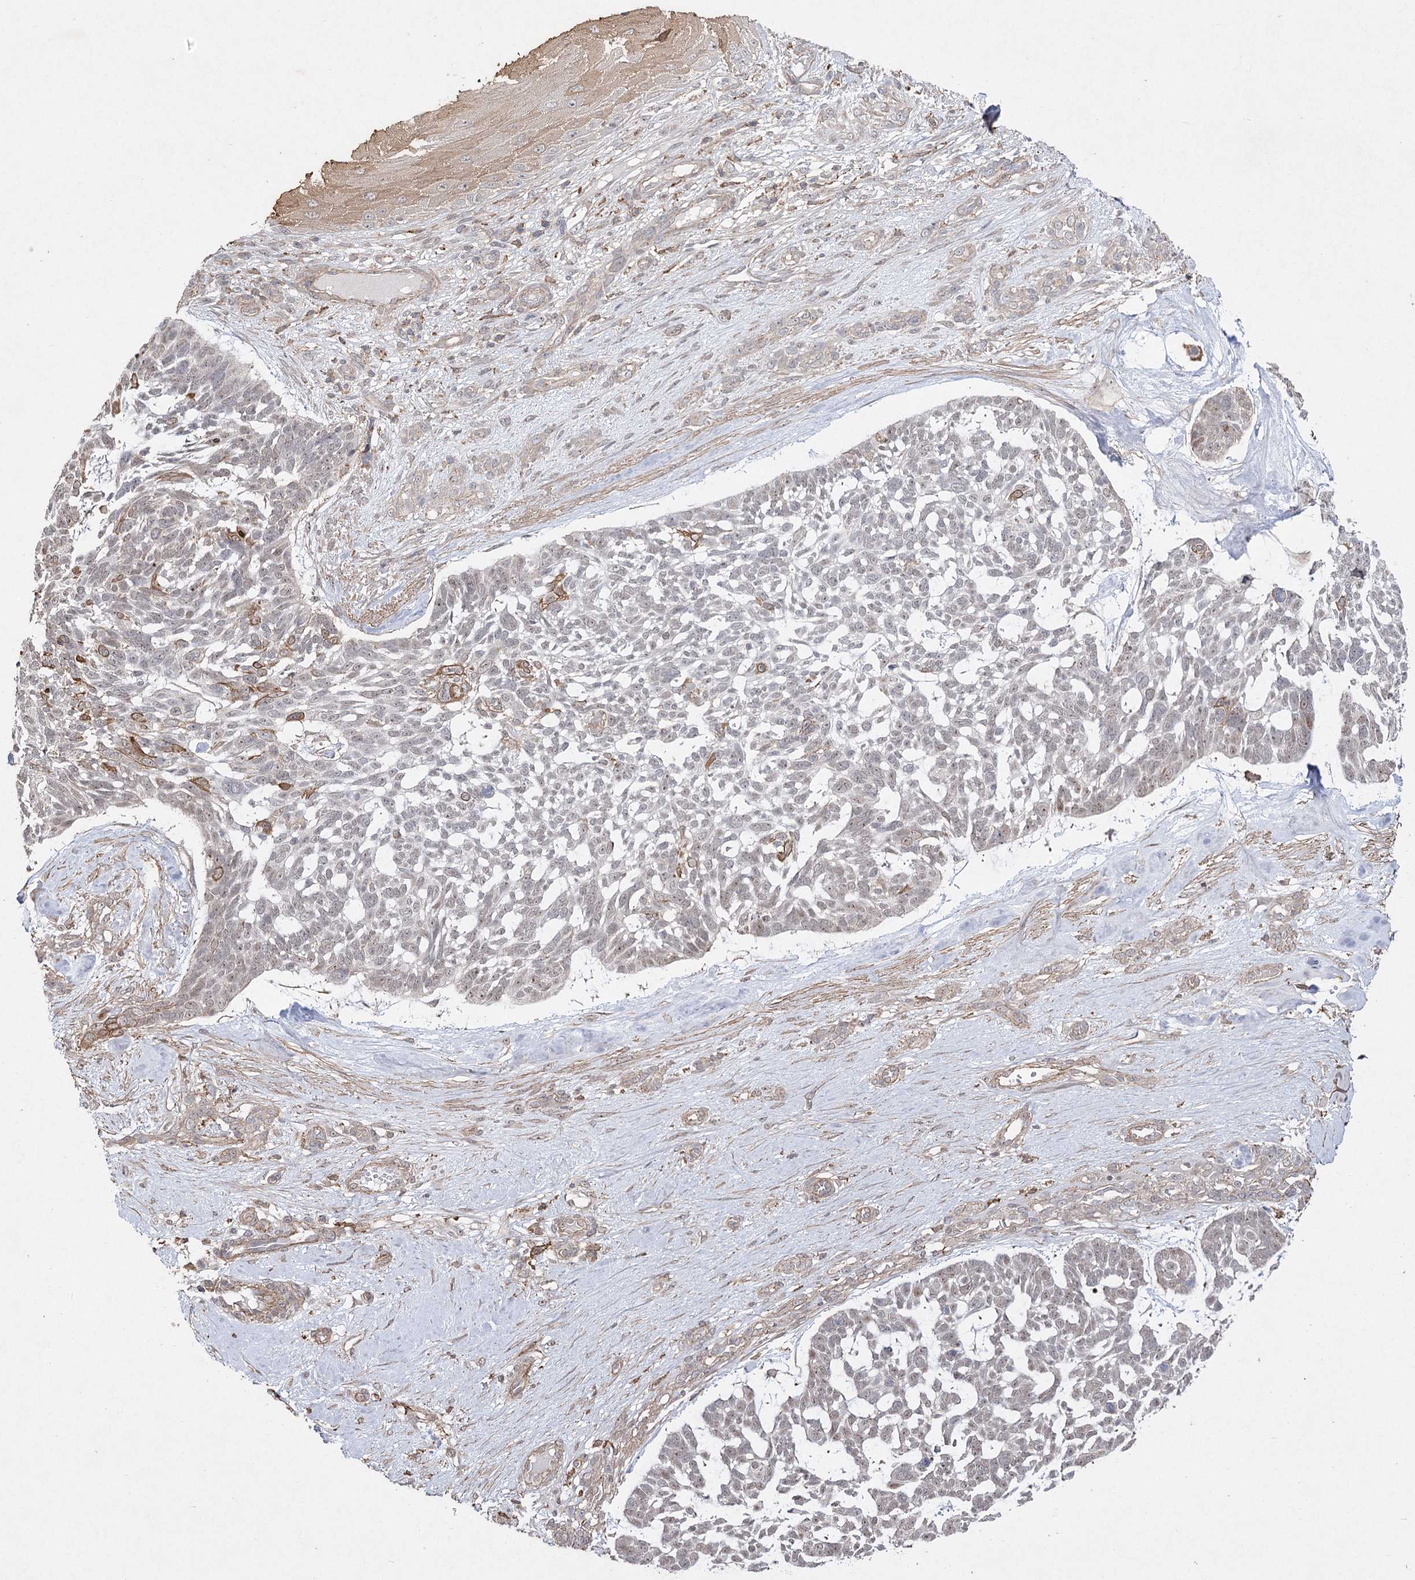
{"staining": {"intensity": "moderate", "quantity": "<25%", "location": "cytoplasmic/membranous,nuclear"}, "tissue": "skin cancer", "cell_type": "Tumor cells", "image_type": "cancer", "snomed": [{"axis": "morphology", "description": "Basal cell carcinoma"}, {"axis": "topography", "description": "Skin"}], "caption": "The image shows immunohistochemical staining of skin cancer (basal cell carcinoma). There is moderate cytoplasmic/membranous and nuclear expression is appreciated in approximately <25% of tumor cells. (Brightfield microscopy of DAB IHC at high magnification).", "gene": "OBSL1", "patient": {"sex": "male", "age": 88}}